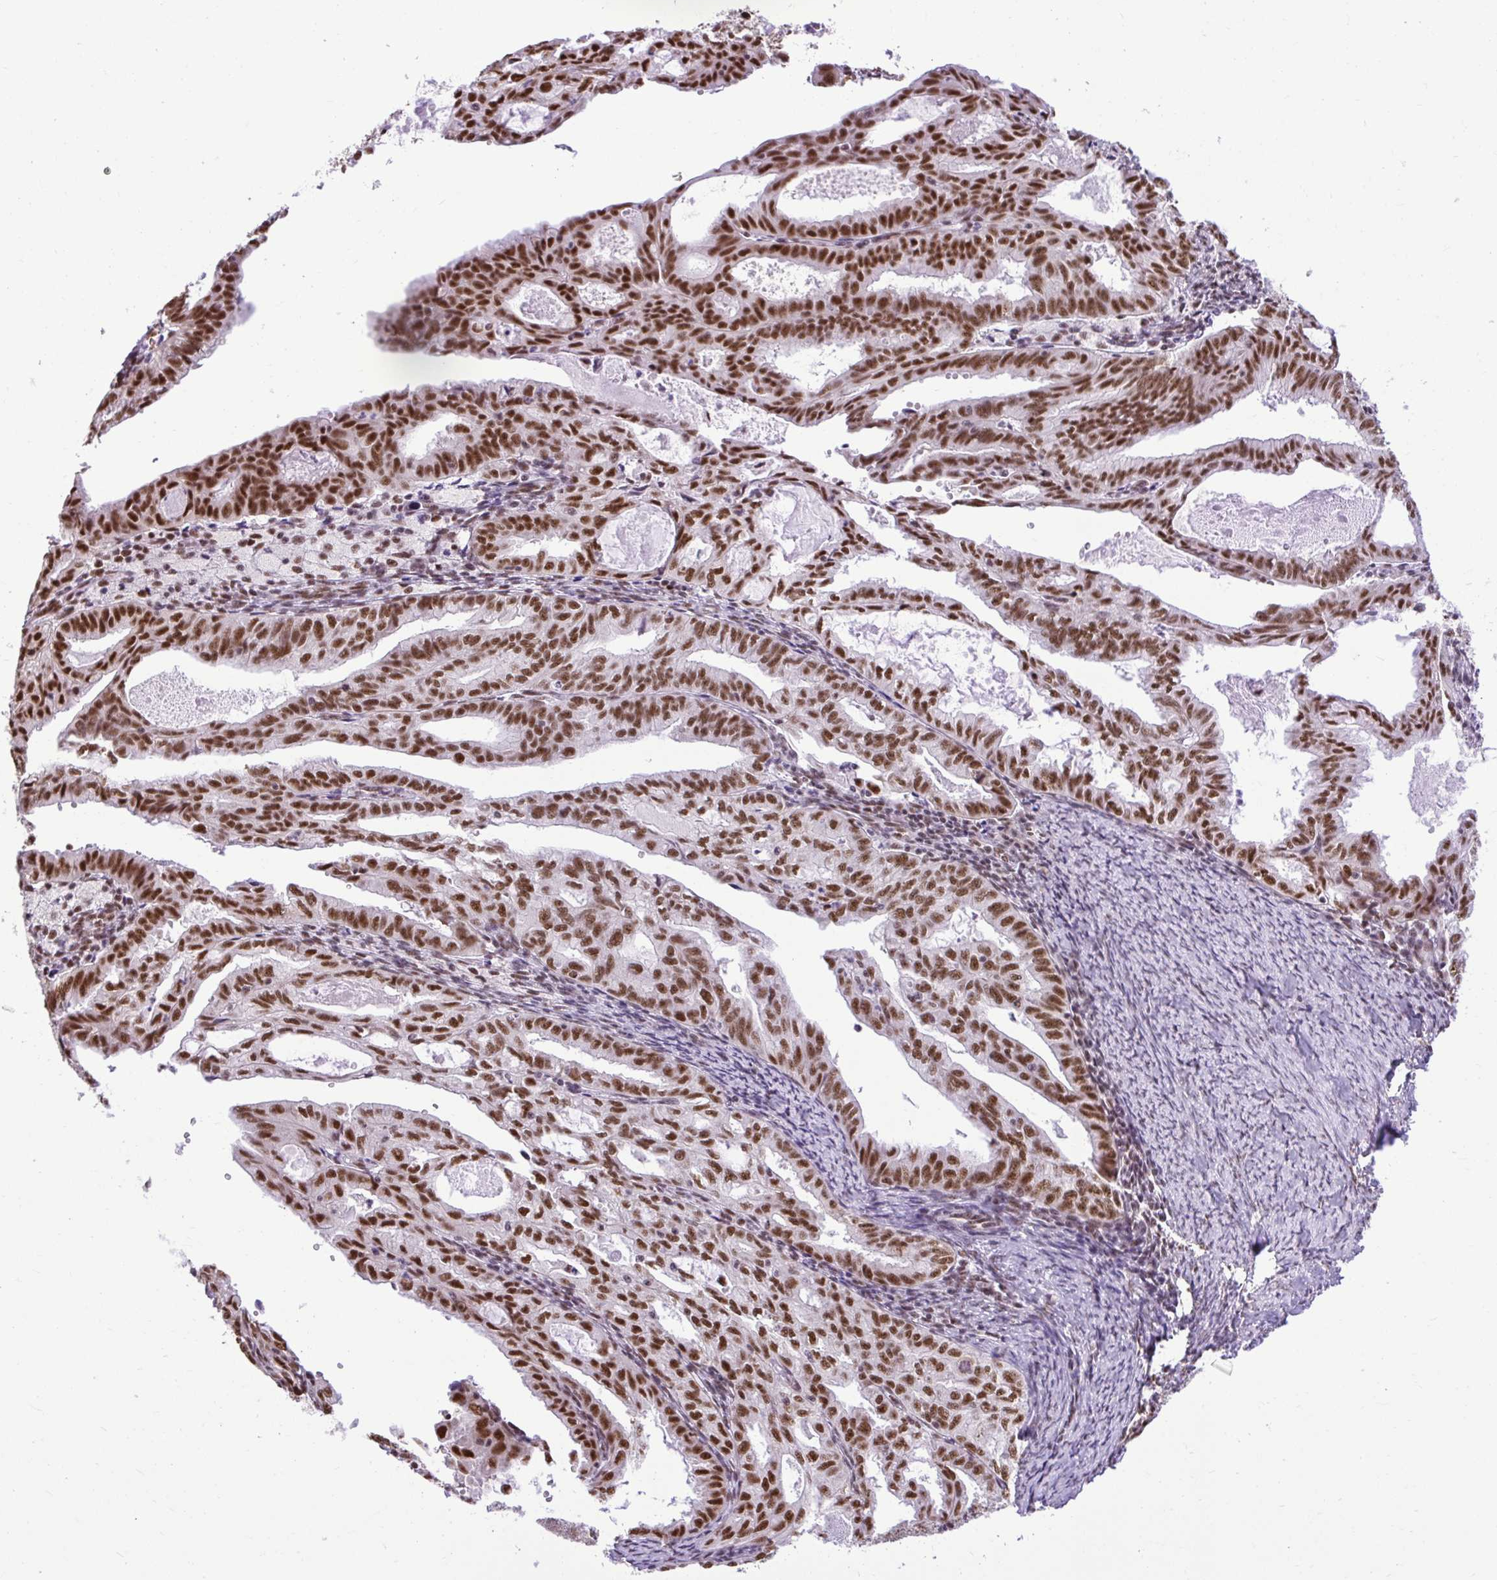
{"staining": {"intensity": "strong", "quantity": ">75%", "location": "nuclear"}, "tissue": "endometrial cancer", "cell_type": "Tumor cells", "image_type": "cancer", "snomed": [{"axis": "morphology", "description": "Adenocarcinoma, NOS"}, {"axis": "topography", "description": "Endometrium"}], "caption": "A histopathology image of human endometrial cancer stained for a protein exhibits strong nuclear brown staining in tumor cells. The protein of interest is shown in brown color, while the nuclei are stained blue.", "gene": "PRPF19", "patient": {"sex": "female", "age": 70}}